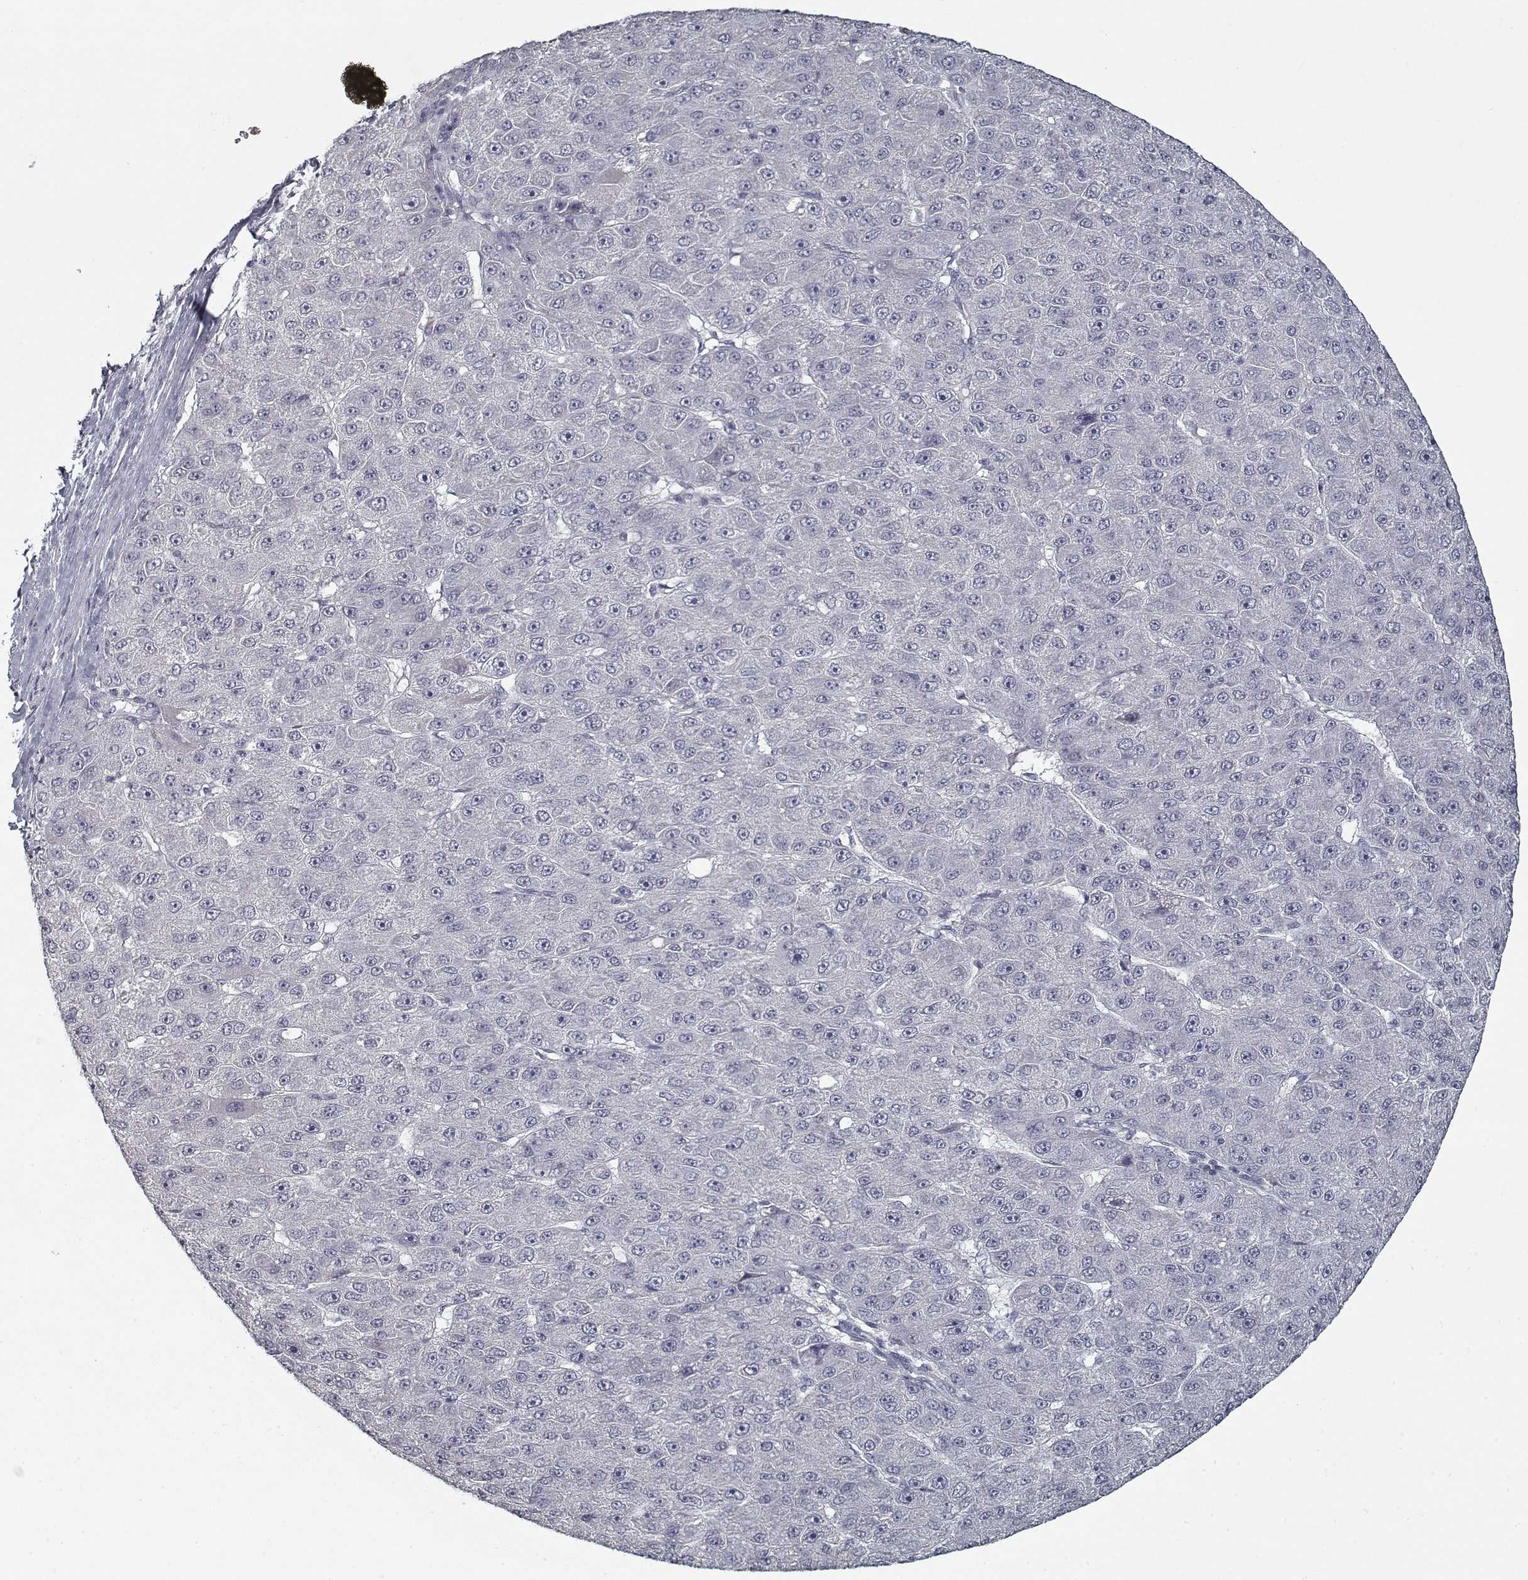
{"staining": {"intensity": "negative", "quantity": "none", "location": "none"}, "tissue": "liver cancer", "cell_type": "Tumor cells", "image_type": "cancer", "snomed": [{"axis": "morphology", "description": "Carcinoma, Hepatocellular, NOS"}, {"axis": "topography", "description": "Liver"}], "caption": "An image of human liver cancer (hepatocellular carcinoma) is negative for staining in tumor cells. (IHC, brightfield microscopy, high magnification).", "gene": "GAD2", "patient": {"sex": "male", "age": 67}}